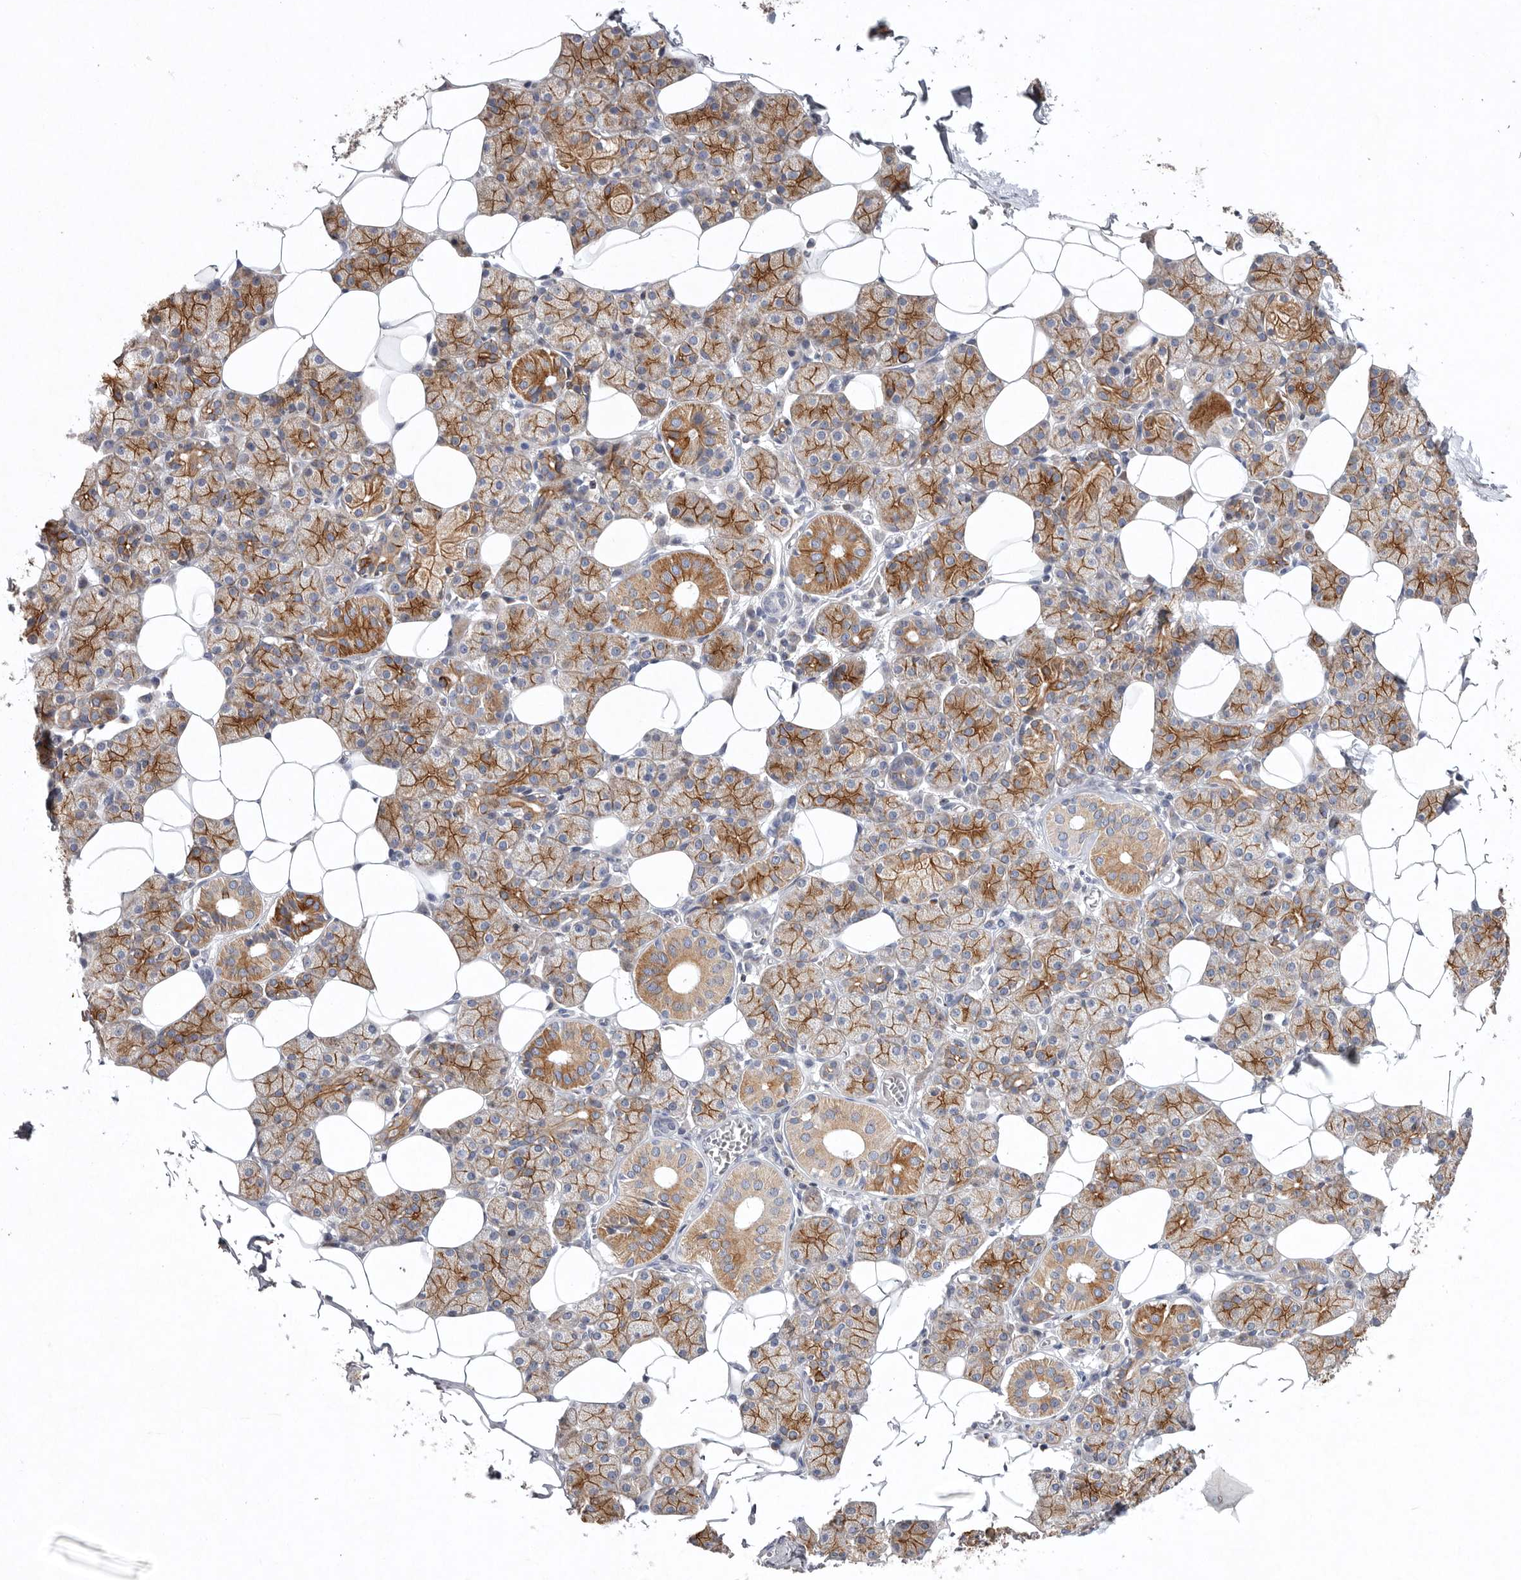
{"staining": {"intensity": "moderate", "quantity": "25%-75%", "location": "cytoplasmic/membranous"}, "tissue": "salivary gland", "cell_type": "Glandular cells", "image_type": "normal", "snomed": [{"axis": "morphology", "description": "Normal tissue, NOS"}, {"axis": "topography", "description": "Salivary gland"}], "caption": "Salivary gland stained with a brown dye displays moderate cytoplasmic/membranous positive expression in about 25%-75% of glandular cells.", "gene": "TNFSF14", "patient": {"sex": "female", "age": 33}}